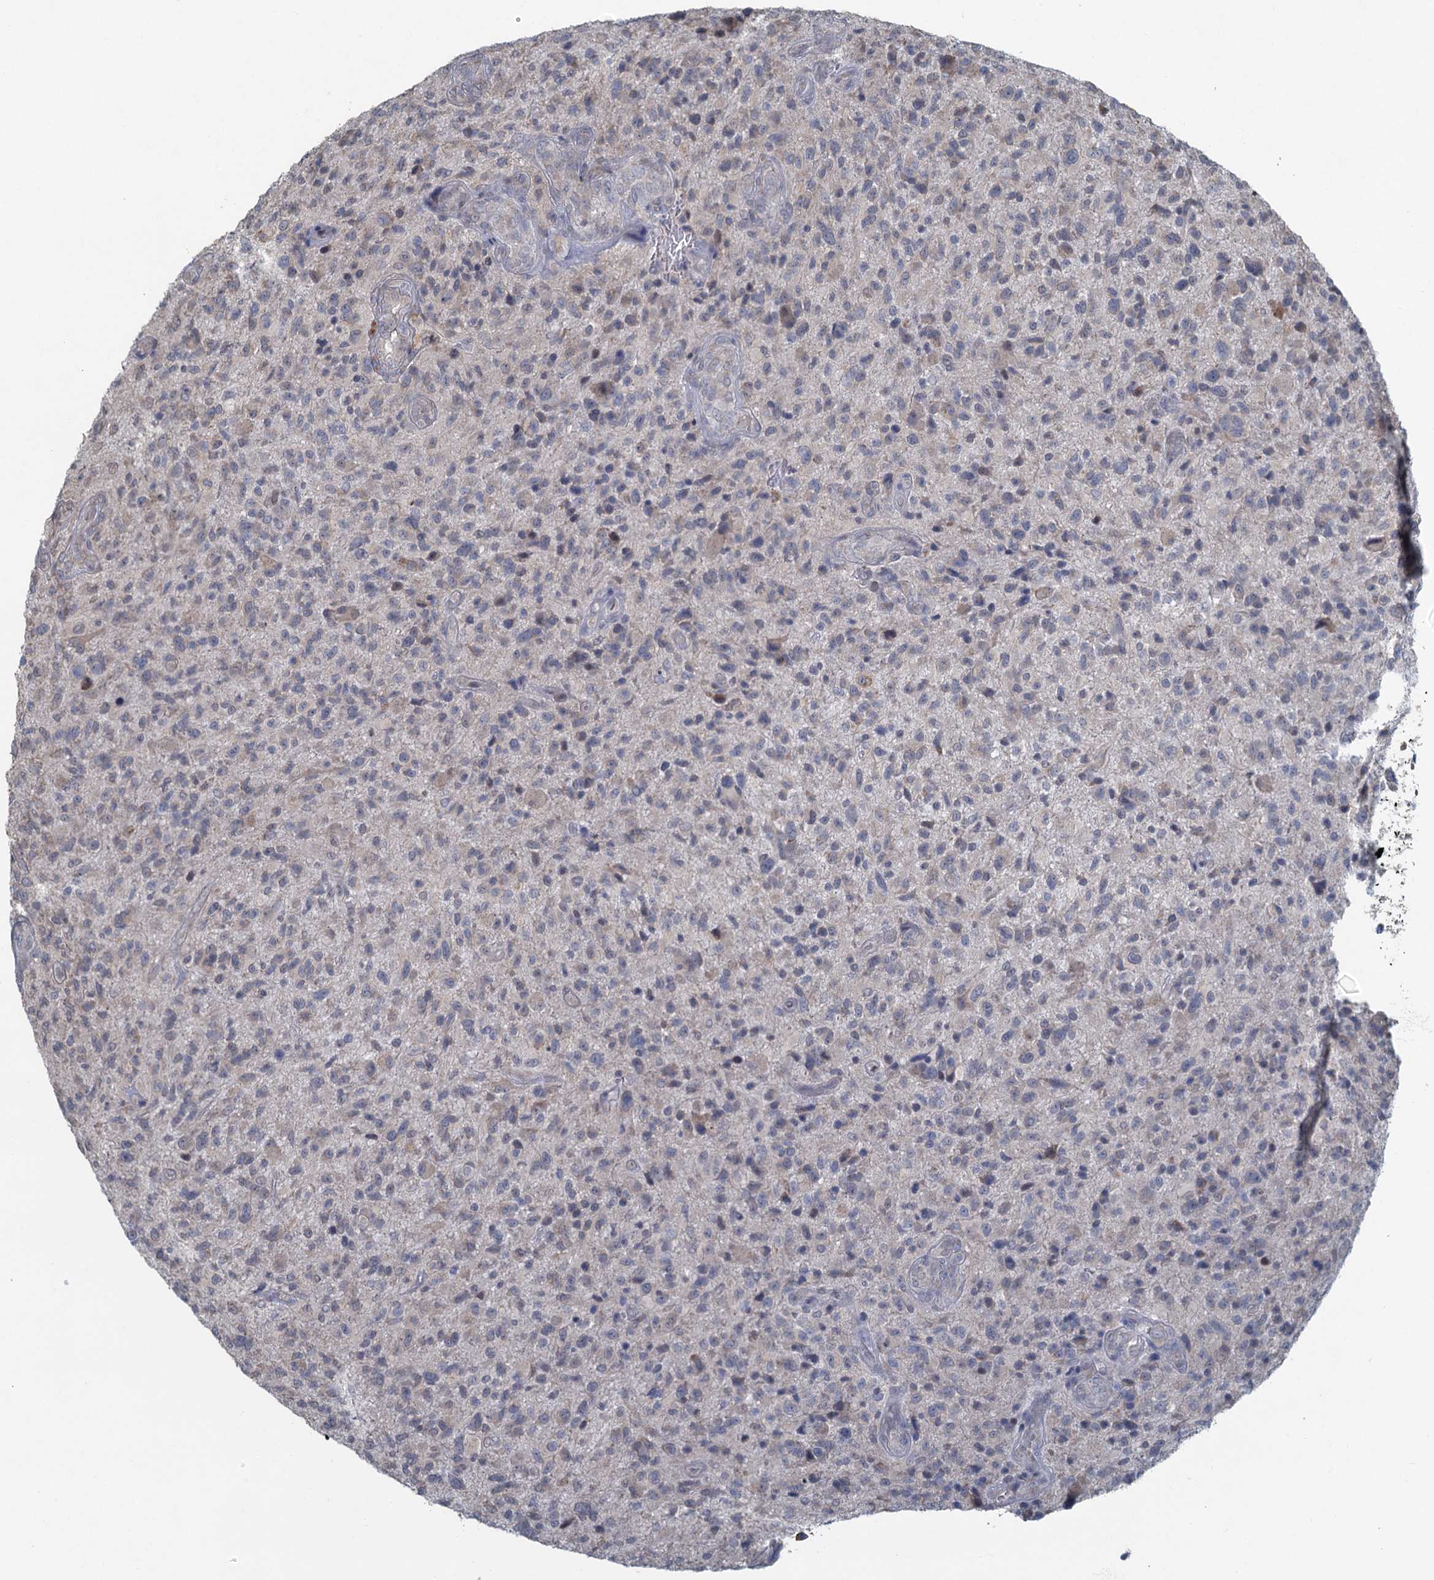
{"staining": {"intensity": "weak", "quantity": "<25%", "location": "cytoplasmic/membranous"}, "tissue": "glioma", "cell_type": "Tumor cells", "image_type": "cancer", "snomed": [{"axis": "morphology", "description": "Glioma, malignant, High grade"}, {"axis": "topography", "description": "Brain"}], "caption": "Malignant glioma (high-grade) was stained to show a protein in brown. There is no significant positivity in tumor cells.", "gene": "TEX35", "patient": {"sex": "male", "age": 47}}